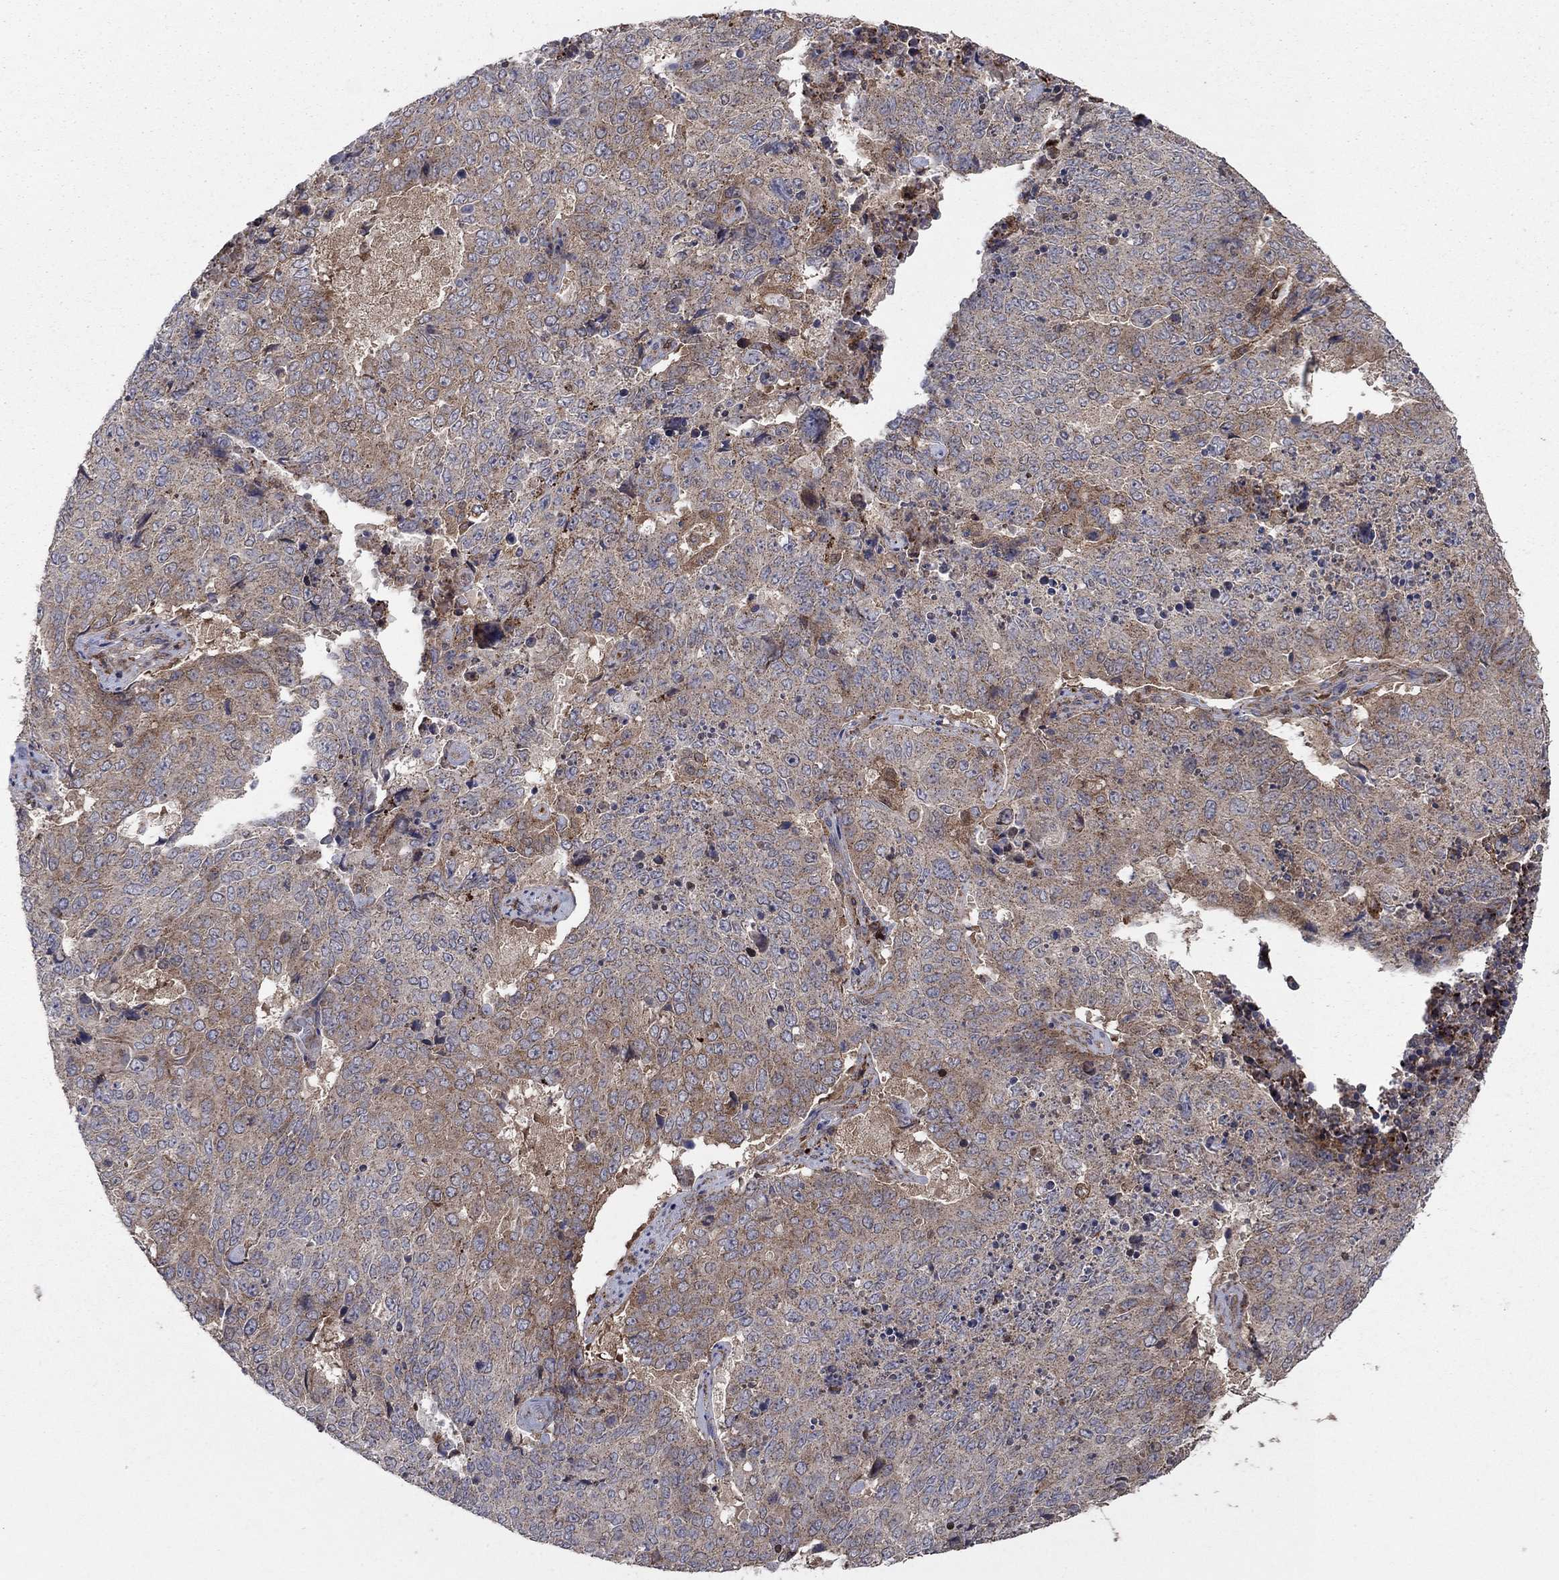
{"staining": {"intensity": "weak", "quantity": ">75%", "location": "cytoplasmic/membranous"}, "tissue": "lung cancer", "cell_type": "Tumor cells", "image_type": "cancer", "snomed": [{"axis": "morphology", "description": "Normal tissue, NOS"}, {"axis": "morphology", "description": "Squamous cell carcinoma, NOS"}, {"axis": "topography", "description": "Bronchus"}, {"axis": "topography", "description": "Lung"}], "caption": "Weak cytoplasmic/membranous expression is appreciated in about >75% of tumor cells in lung cancer (squamous cell carcinoma). Nuclei are stained in blue.", "gene": "MEA1", "patient": {"sex": "male", "age": 64}}